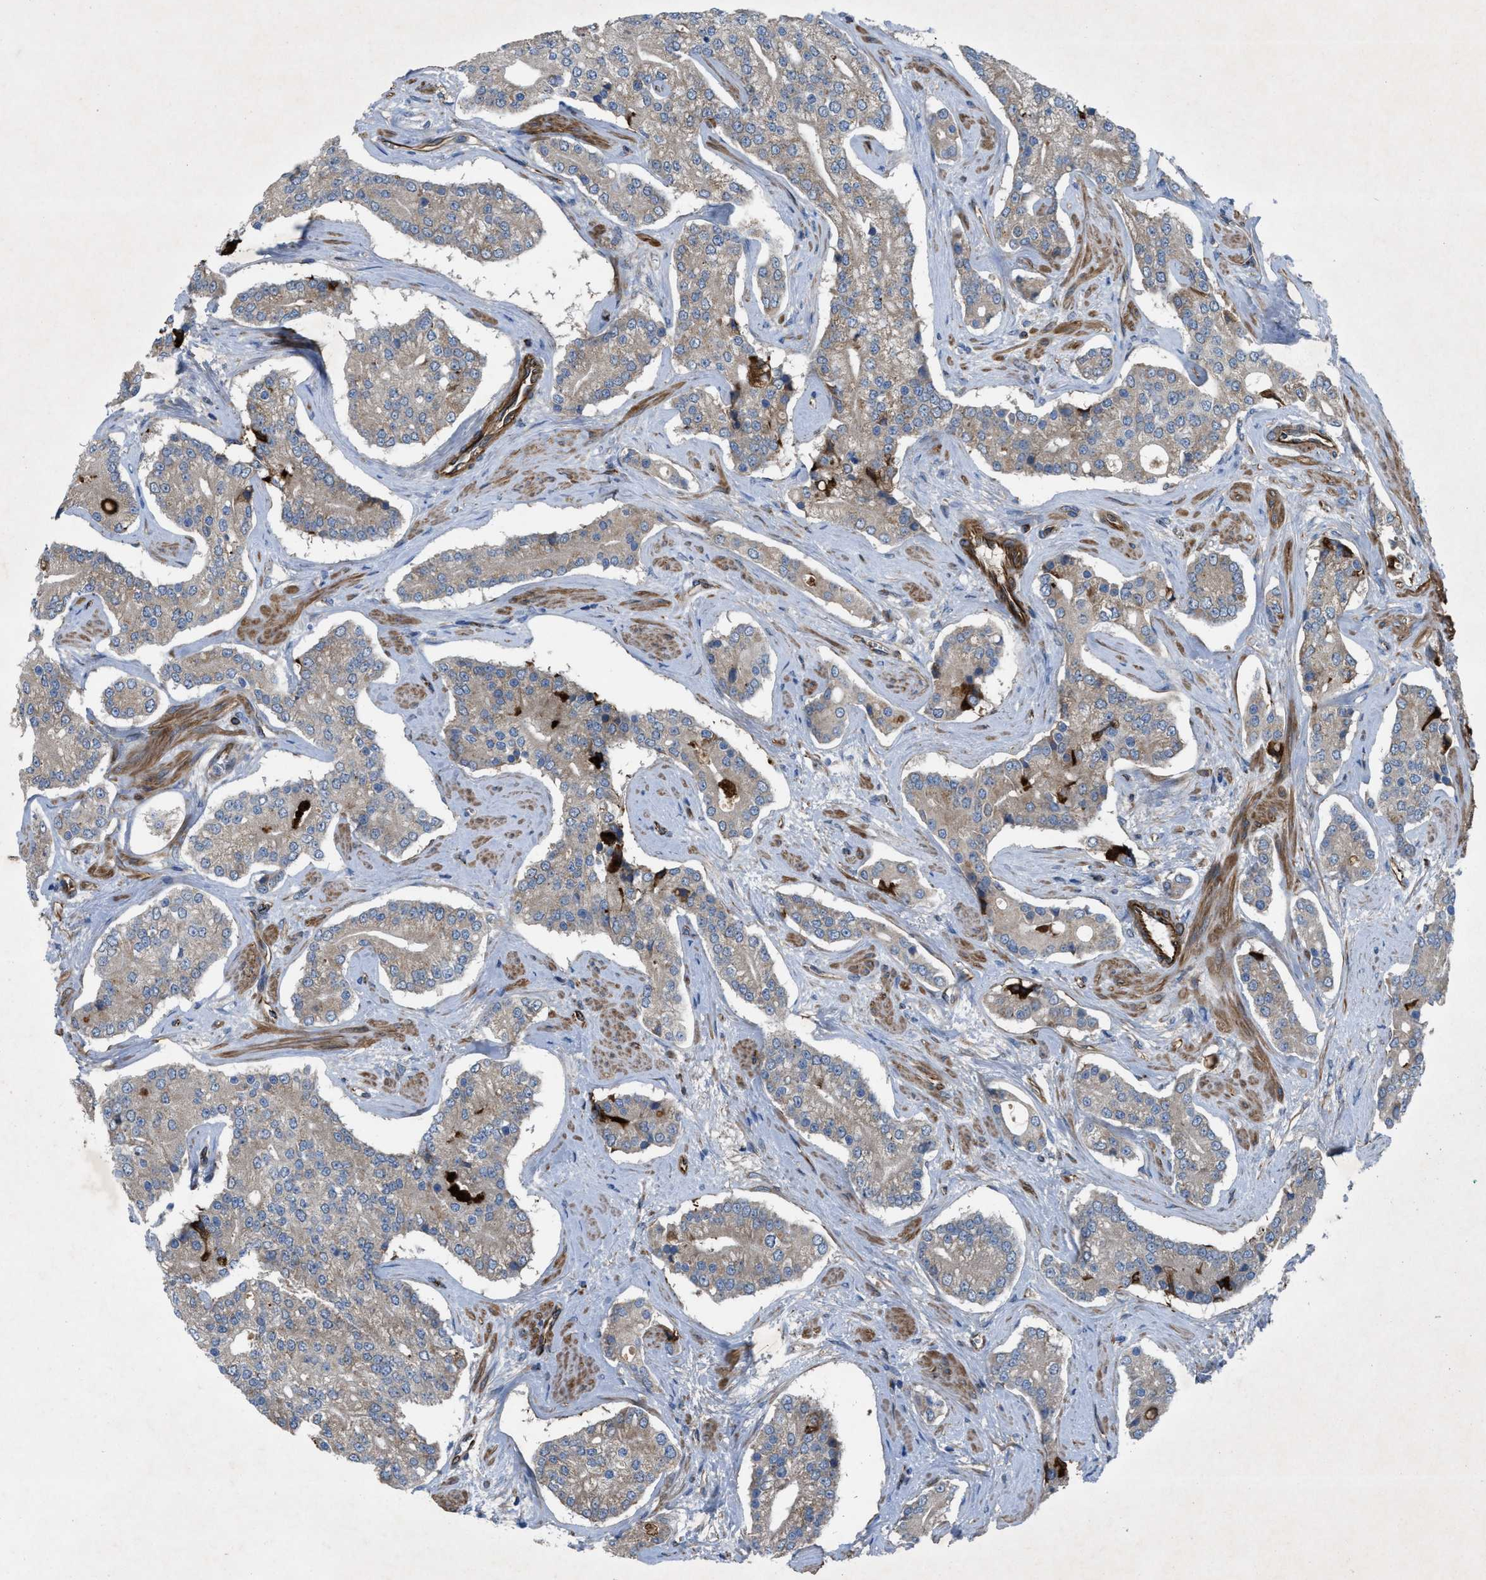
{"staining": {"intensity": "weak", "quantity": ">75%", "location": "cytoplasmic/membranous"}, "tissue": "prostate cancer", "cell_type": "Tumor cells", "image_type": "cancer", "snomed": [{"axis": "morphology", "description": "Adenocarcinoma, High grade"}, {"axis": "topography", "description": "Prostate"}], "caption": "A low amount of weak cytoplasmic/membranous expression is appreciated in approximately >75% of tumor cells in adenocarcinoma (high-grade) (prostate) tissue.", "gene": "SLC6A9", "patient": {"sex": "male", "age": 71}}